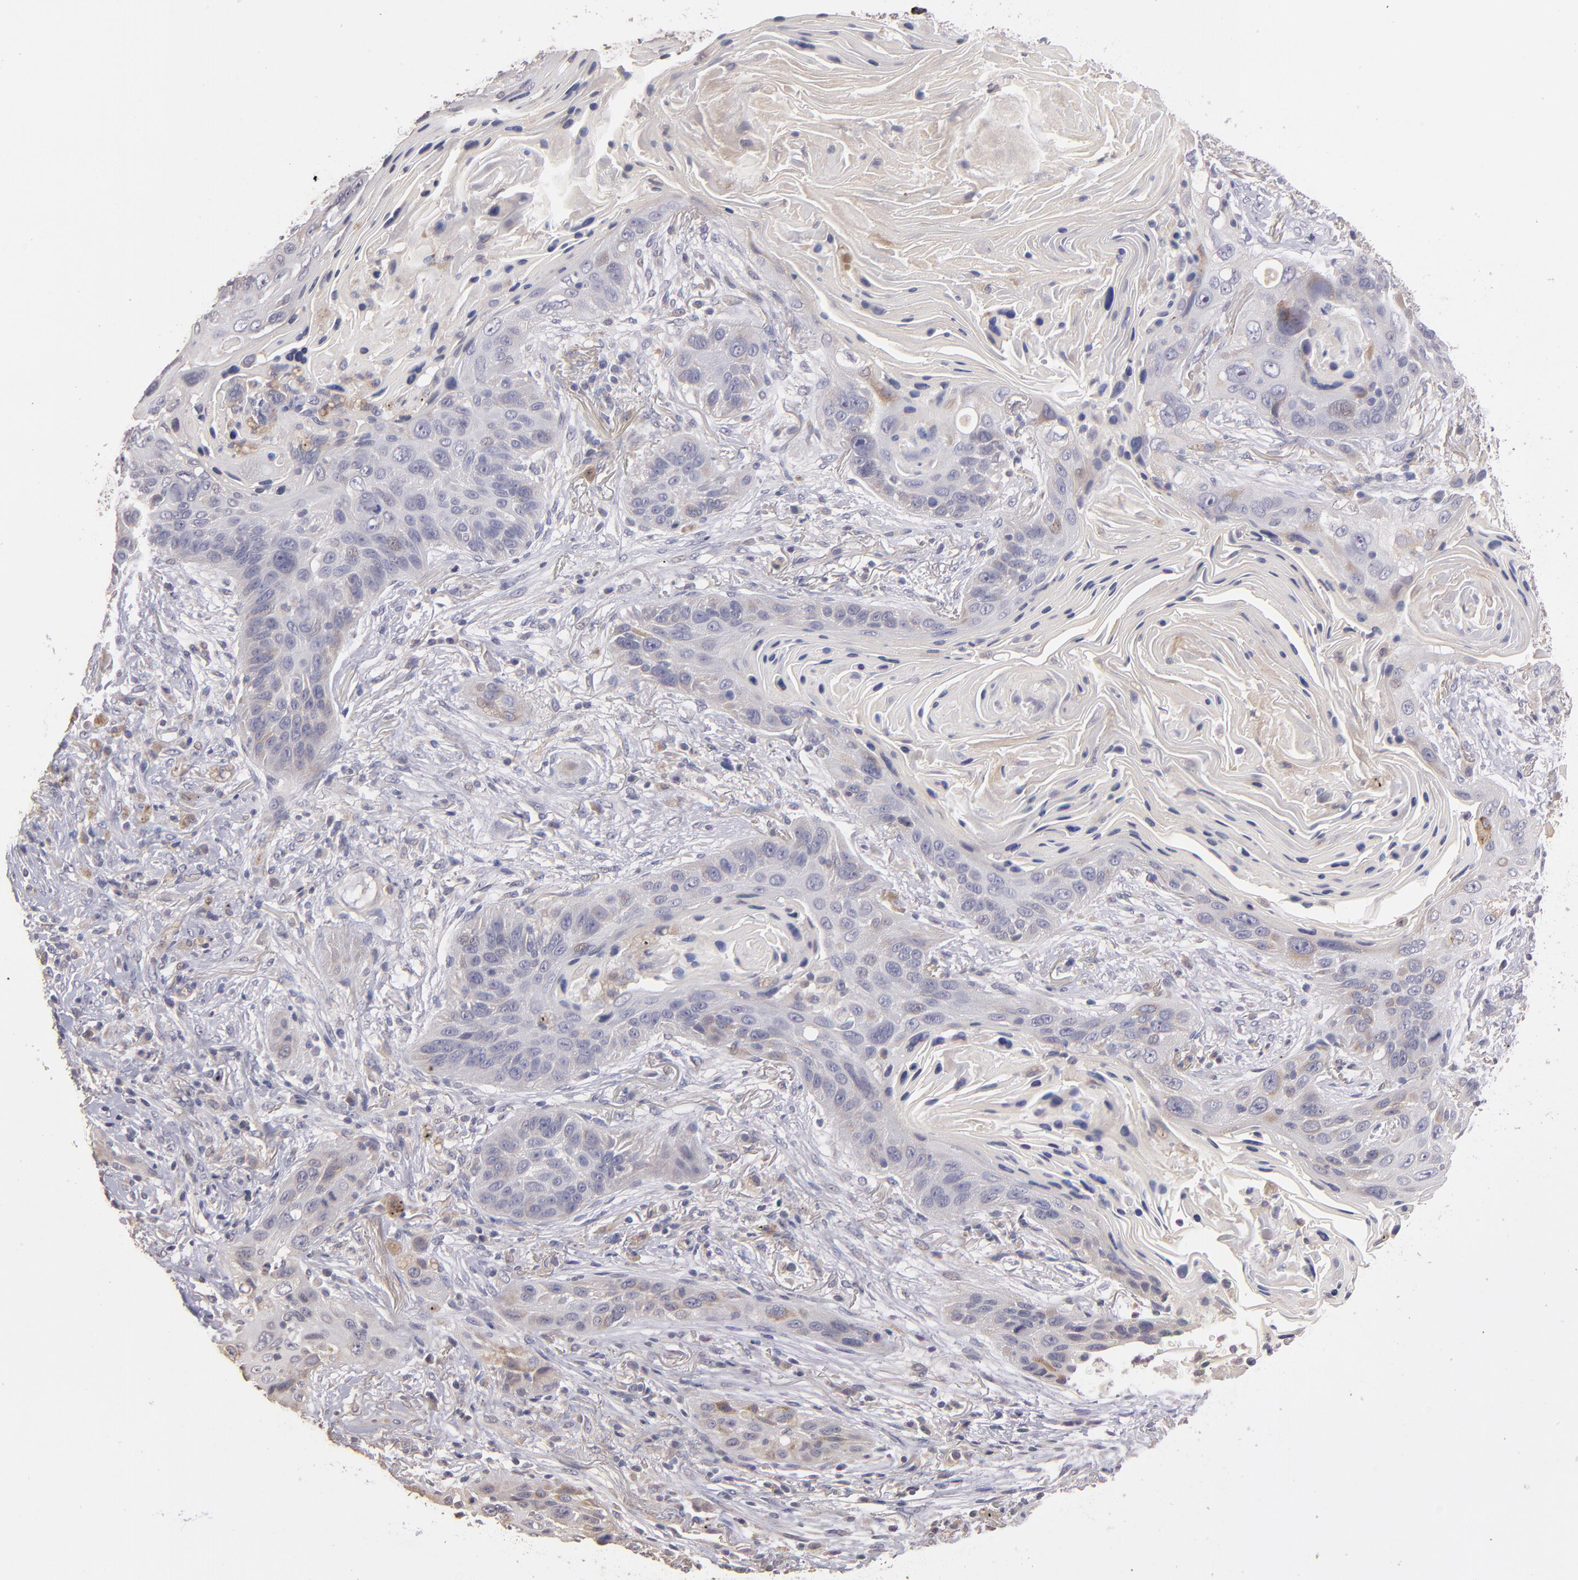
{"staining": {"intensity": "weak", "quantity": "<25%", "location": "cytoplasmic/membranous"}, "tissue": "lung cancer", "cell_type": "Tumor cells", "image_type": "cancer", "snomed": [{"axis": "morphology", "description": "Squamous cell carcinoma, NOS"}, {"axis": "topography", "description": "Lung"}], "caption": "Human squamous cell carcinoma (lung) stained for a protein using immunohistochemistry demonstrates no positivity in tumor cells.", "gene": "GNAZ", "patient": {"sex": "female", "age": 67}}